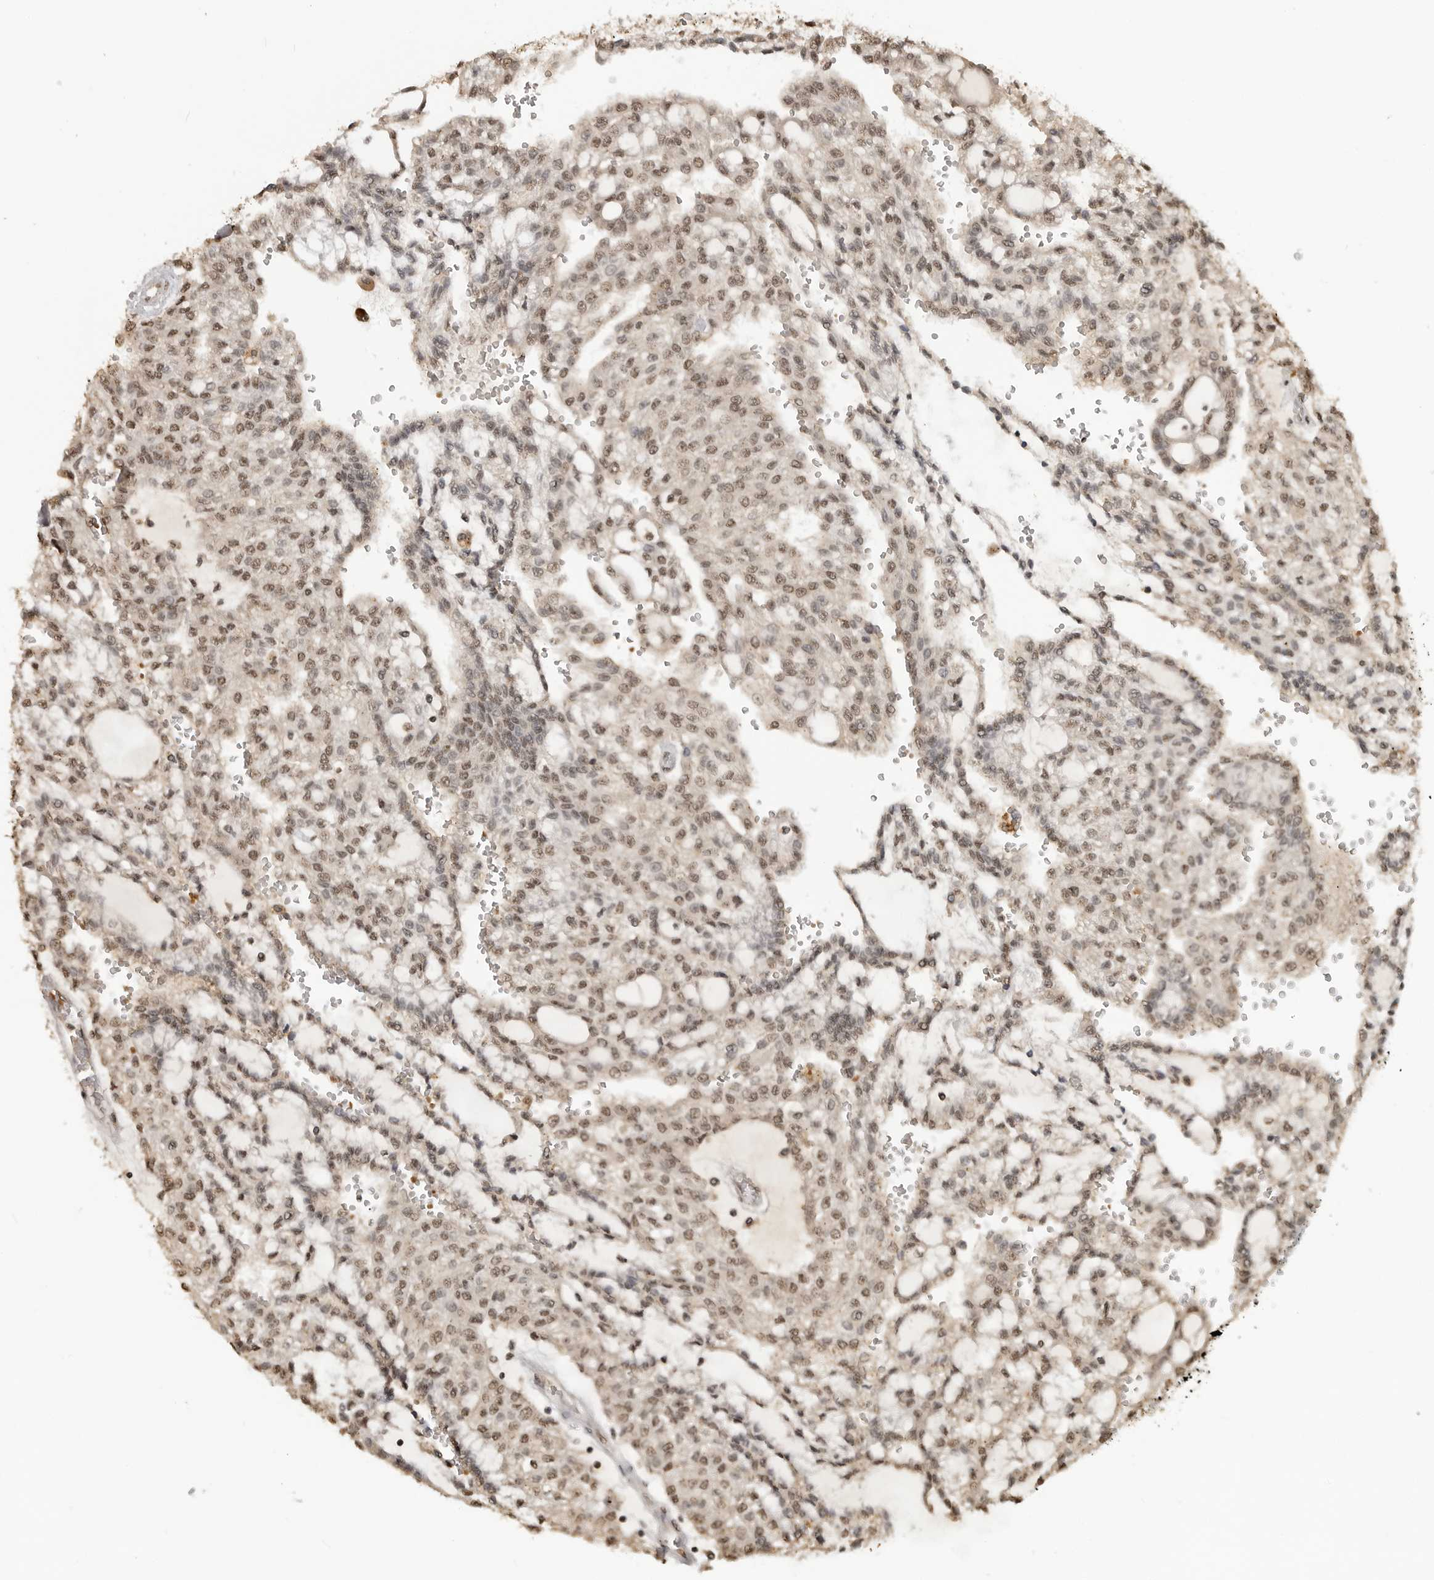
{"staining": {"intensity": "moderate", "quantity": ">75%", "location": "nuclear"}, "tissue": "renal cancer", "cell_type": "Tumor cells", "image_type": "cancer", "snomed": [{"axis": "morphology", "description": "Adenocarcinoma, NOS"}, {"axis": "topography", "description": "Kidney"}], "caption": "Approximately >75% of tumor cells in renal cancer demonstrate moderate nuclear protein positivity as visualized by brown immunohistochemical staining.", "gene": "CLOCK", "patient": {"sex": "male", "age": 63}}